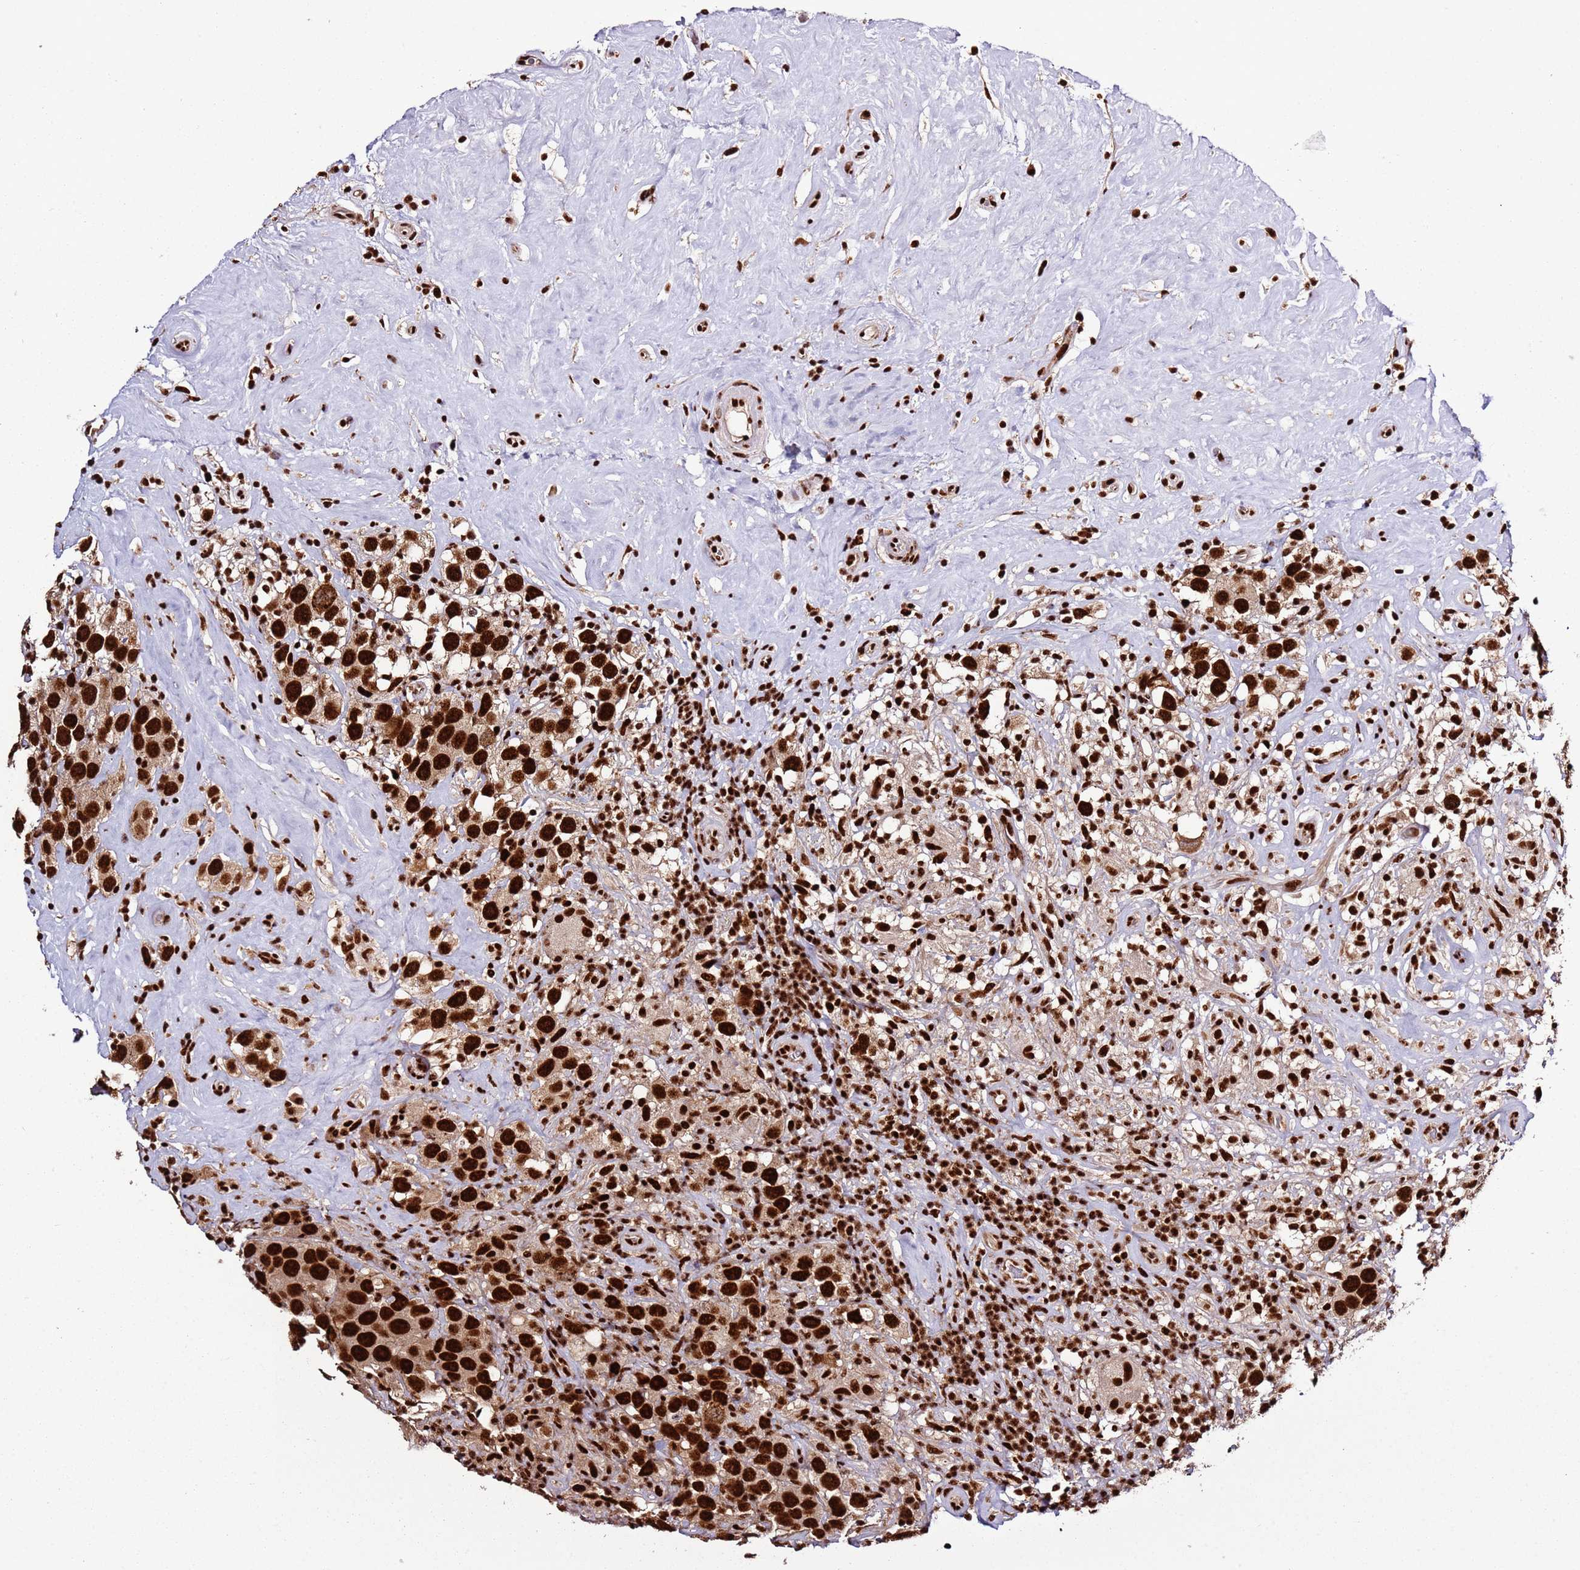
{"staining": {"intensity": "strong", "quantity": ">75%", "location": "nuclear"}, "tissue": "testis cancer", "cell_type": "Tumor cells", "image_type": "cancer", "snomed": [{"axis": "morphology", "description": "Seminoma, NOS"}, {"axis": "topography", "description": "Testis"}], "caption": "The photomicrograph shows immunohistochemical staining of seminoma (testis). There is strong nuclear positivity is present in approximately >75% of tumor cells.", "gene": "C6orf226", "patient": {"sex": "male", "age": 49}}